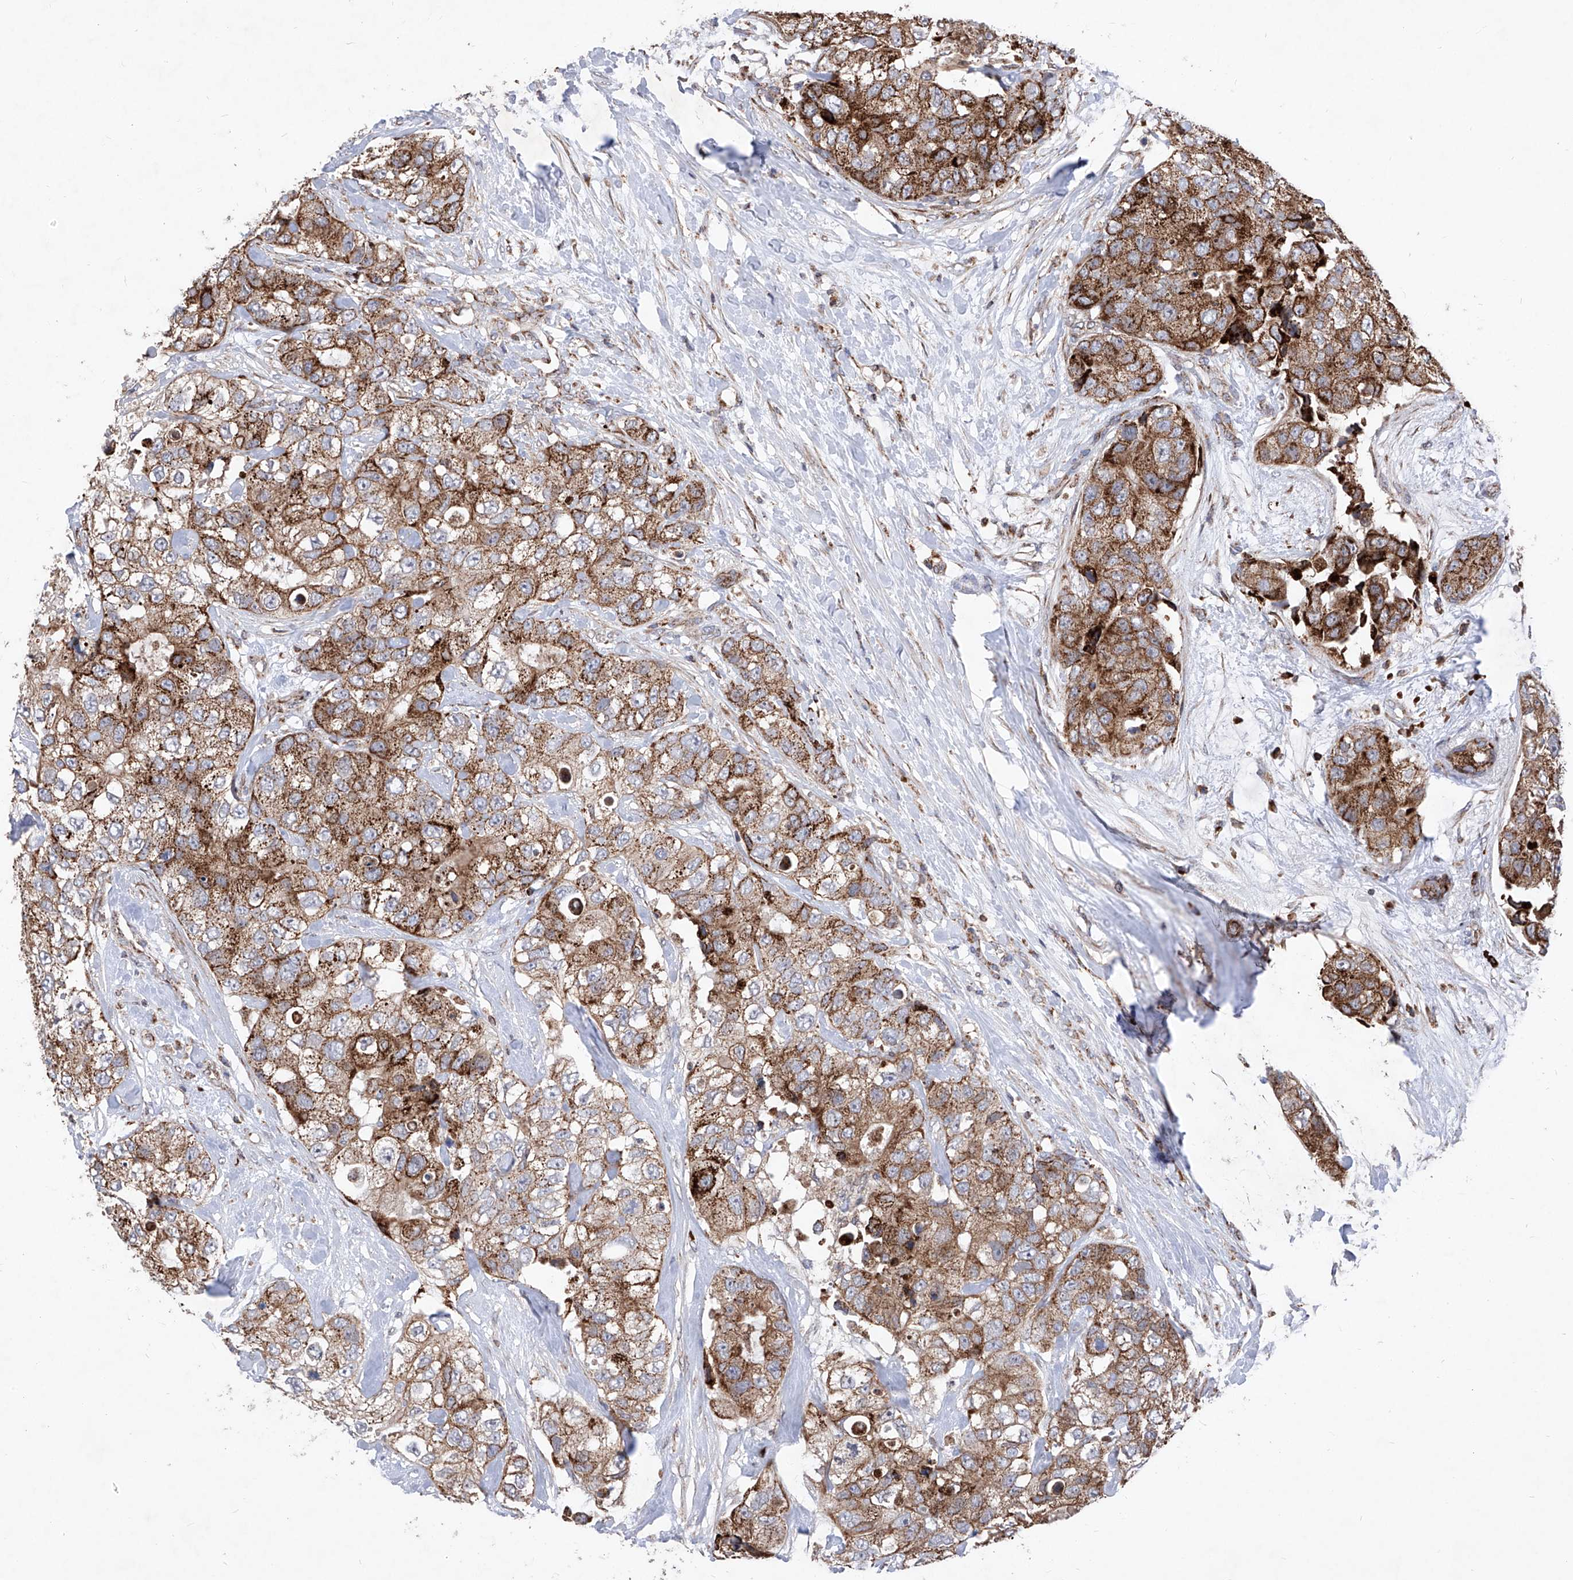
{"staining": {"intensity": "strong", "quantity": ">75%", "location": "cytoplasmic/membranous"}, "tissue": "breast cancer", "cell_type": "Tumor cells", "image_type": "cancer", "snomed": [{"axis": "morphology", "description": "Duct carcinoma"}, {"axis": "topography", "description": "Breast"}], "caption": "The histopathology image demonstrates a brown stain indicating the presence of a protein in the cytoplasmic/membranous of tumor cells in breast cancer (invasive ductal carcinoma).", "gene": "SEMA6A", "patient": {"sex": "female", "age": 62}}